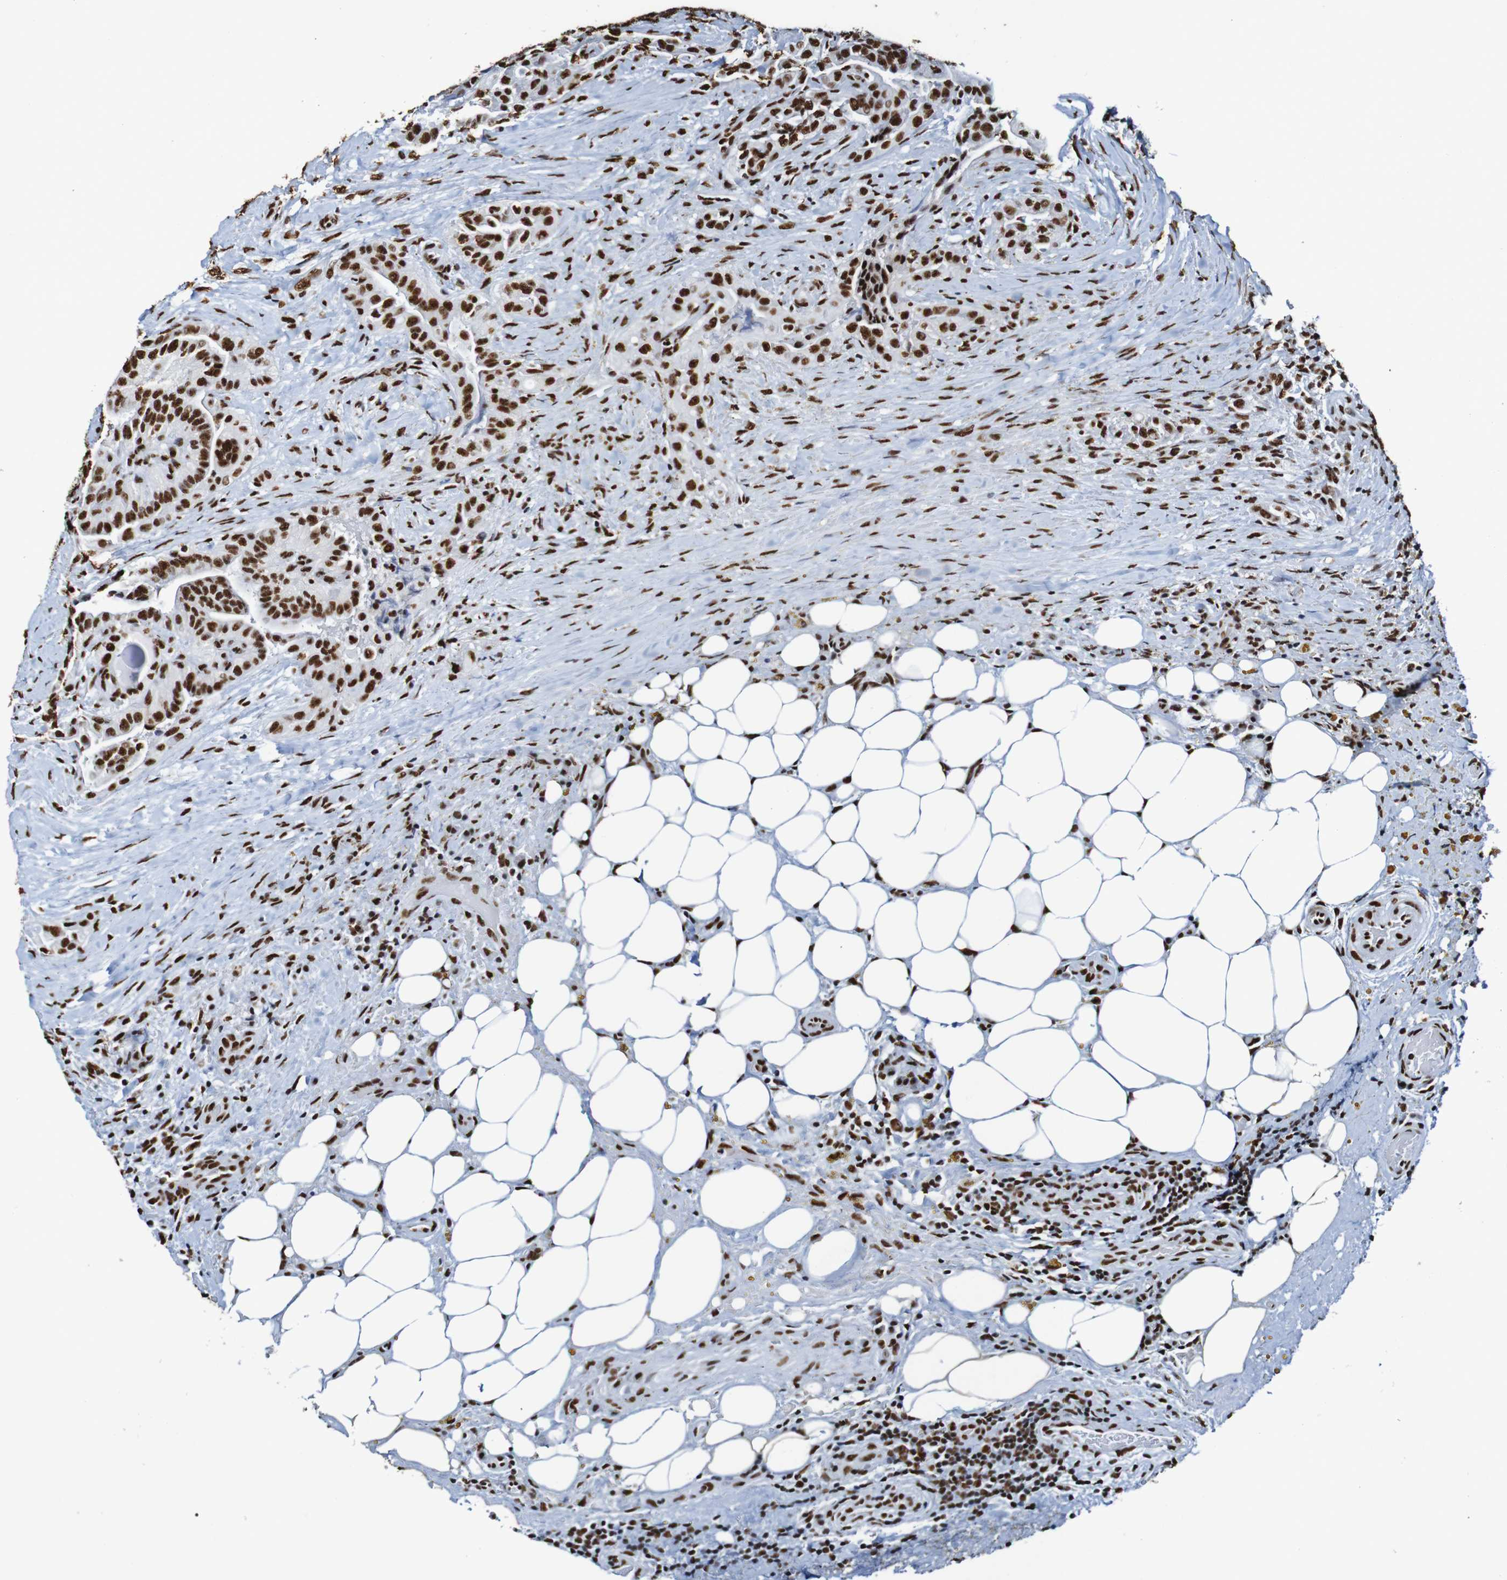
{"staining": {"intensity": "strong", "quantity": ">75%", "location": "nuclear"}, "tissue": "thyroid cancer", "cell_type": "Tumor cells", "image_type": "cancer", "snomed": [{"axis": "morphology", "description": "Papillary adenocarcinoma, NOS"}, {"axis": "topography", "description": "Thyroid gland"}], "caption": "DAB immunohistochemical staining of human thyroid cancer displays strong nuclear protein positivity in about >75% of tumor cells.", "gene": "SRSF3", "patient": {"sex": "male", "age": 77}}